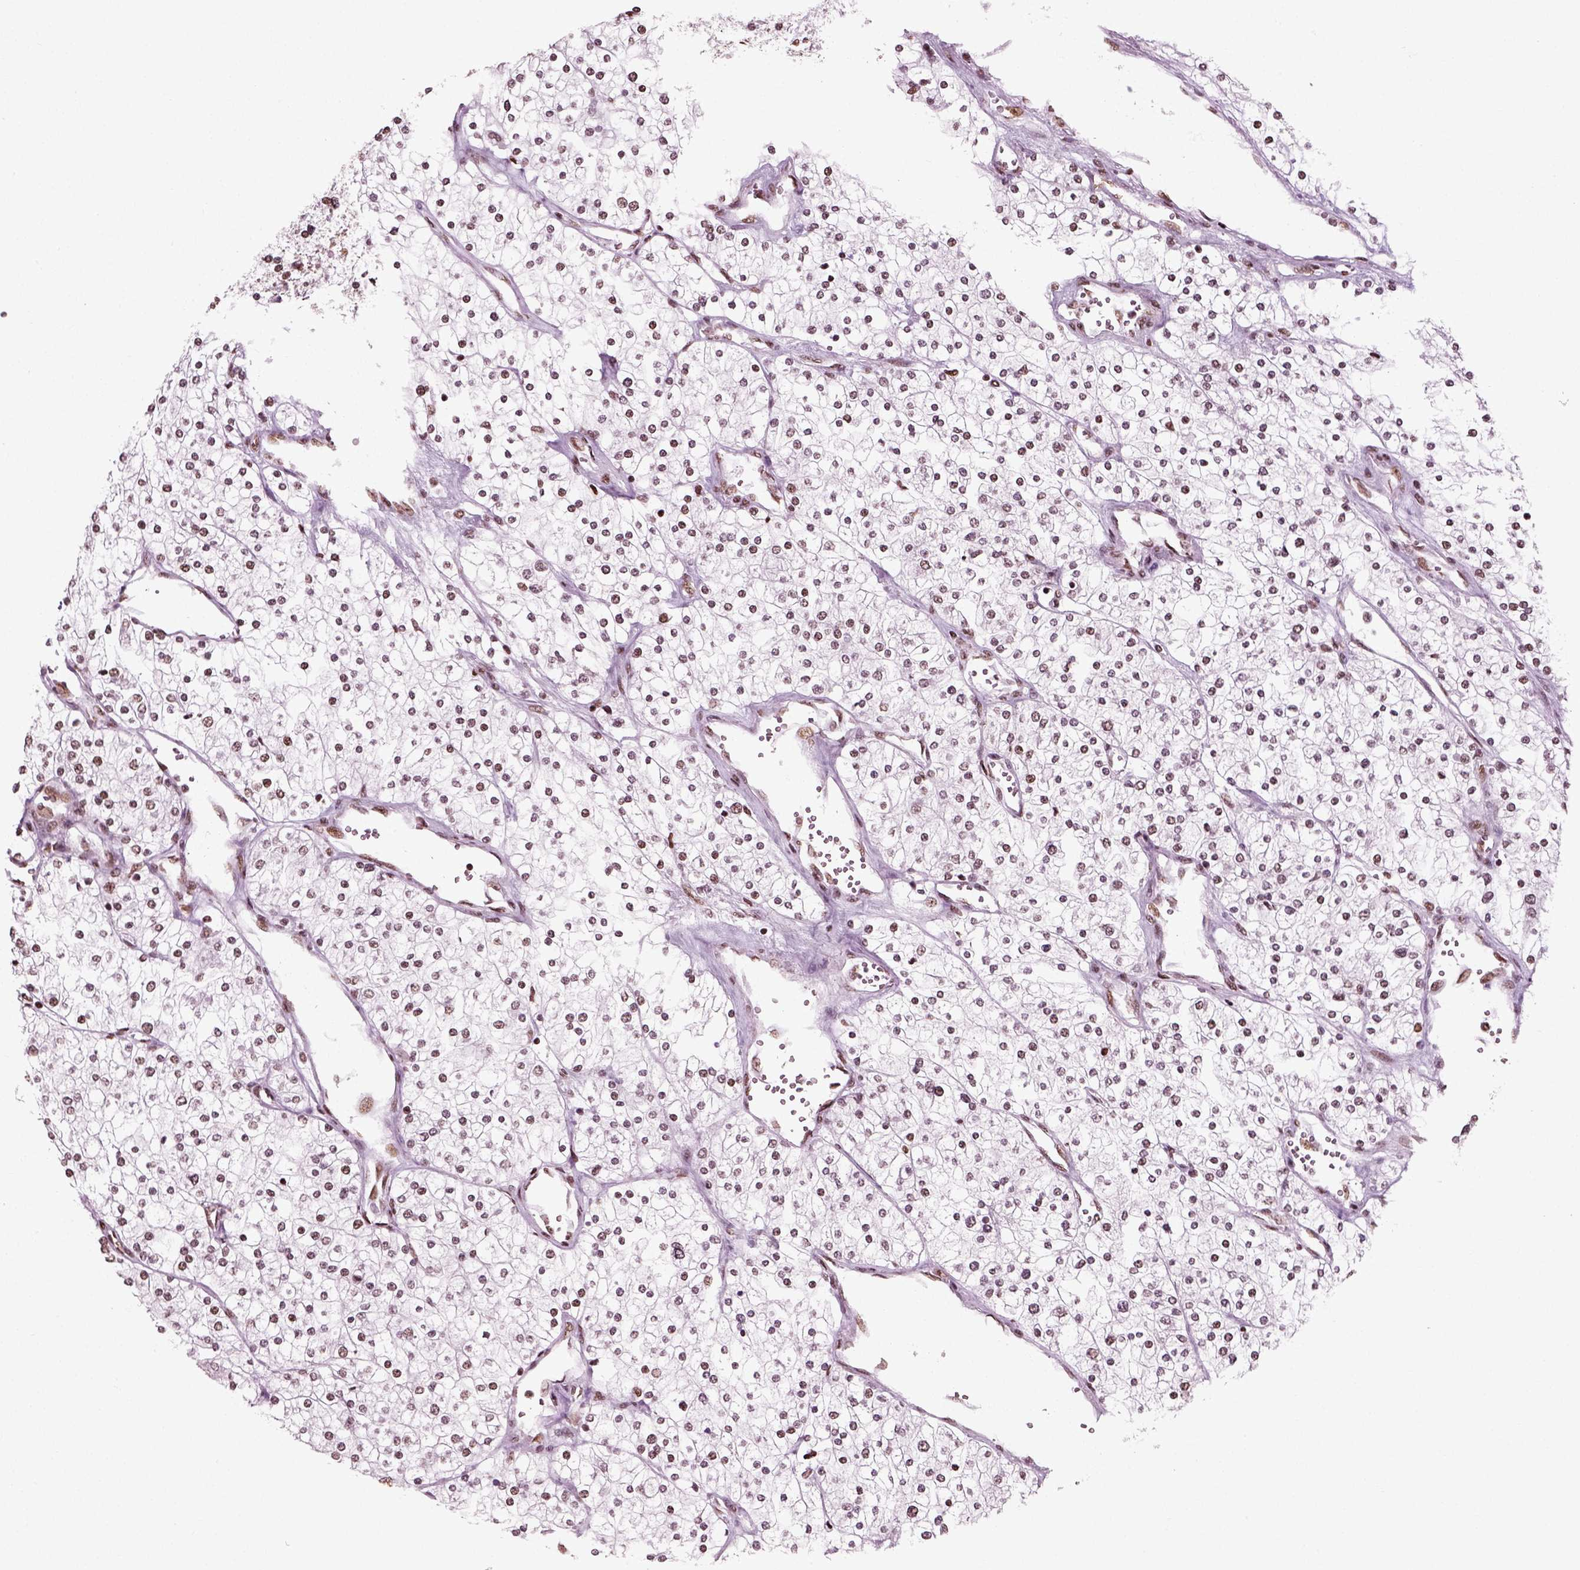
{"staining": {"intensity": "moderate", "quantity": "<25%", "location": "nuclear"}, "tissue": "renal cancer", "cell_type": "Tumor cells", "image_type": "cancer", "snomed": [{"axis": "morphology", "description": "Adenocarcinoma, NOS"}, {"axis": "topography", "description": "Kidney"}], "caption": "DAB immunohistochemical staining of human renal adenocarcinoma reveals moderate nuclear protein positivity in about <25% of tumor cells.", "gene": "POLR1H", "patient": {"sex": "male", "age": 80}}